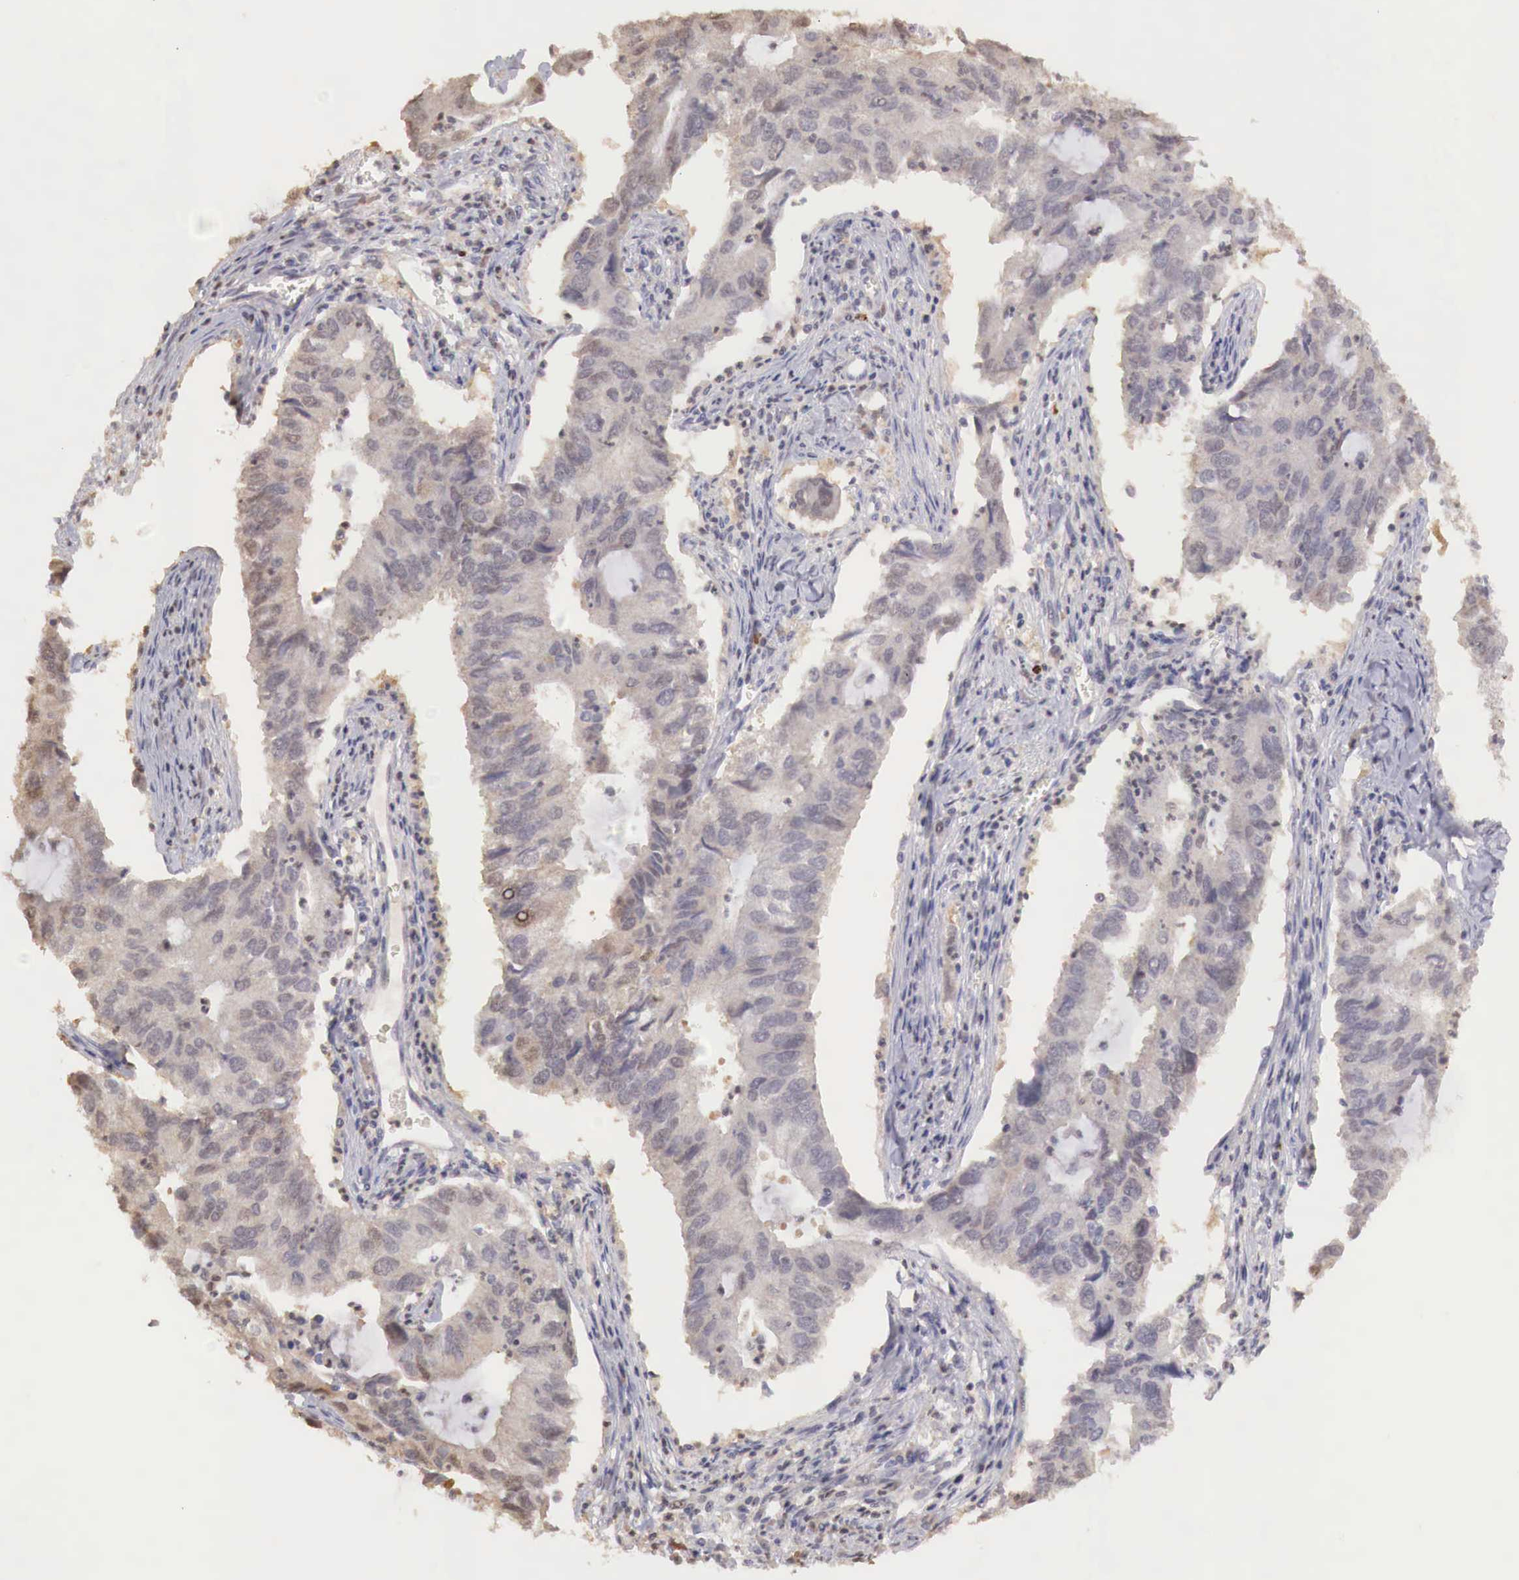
{"staining": {"intensity": "weak", "quantity": ">75%", "location": "cytoplasmic/membranous"}, "tissue": "lung cancer", "cell_type": "Tumor cells", "image_type": "cancer", "snomed": [{"axis": "morphology", "description": "Adenocarcinoma, NOS"}, {"axis": "topography", "description": "Lung"}], "caption": "Protein staining of lung cancer (adenocarcinoma) tissue exhibits weak cytoplasmic/membranous expression in about >75% of tumor cells. (DAB IHC, brown staining for protein, blue staining for nuclei).", "gene": "TBC1D9", "patient": {"sex": "male", "age": 48}}